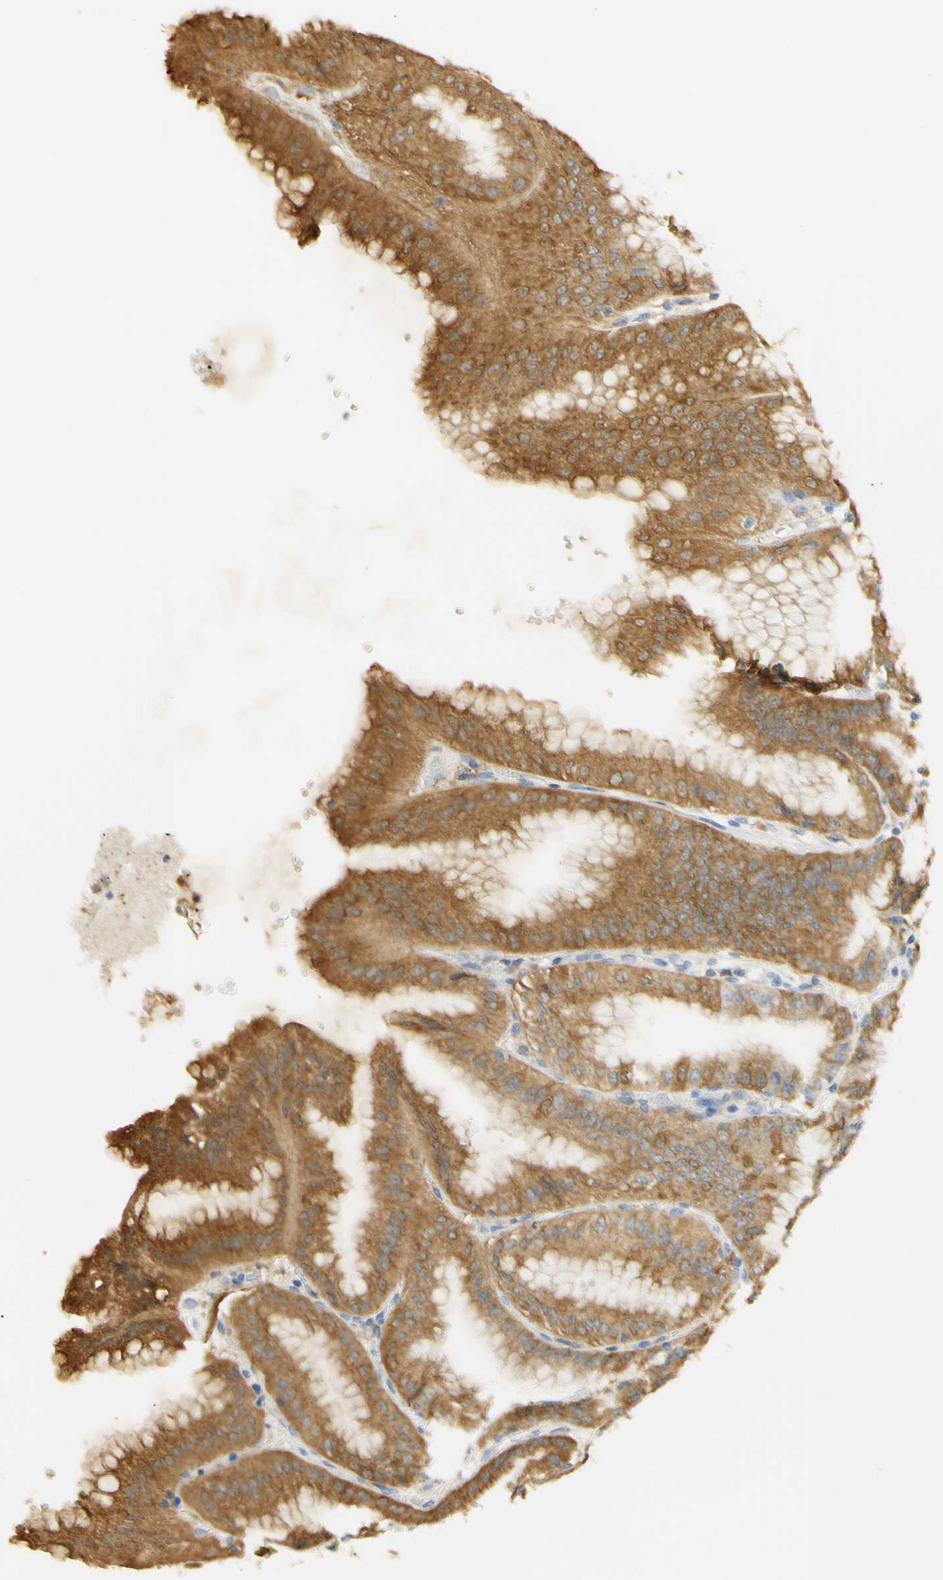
{"staining": {"intensity": "moderate", "quantity": ">75%", "location": "cytoplasmic/membranous"}, "tissue": "stomach", "cell_type": "Glandular cells", "image_type": "normal", "snomed": [{"axis": "morphology", "description": "Normal tissue, NOS"}, {"axis": "topography", "description": "Stomach, lower"}], "caption": "Moderate cytoplasmic/membranous protein staining is identified in about >75% of glandular cells in stomach.", "gene": "PAK1", "patient": {"sex": "male", "age": 71}}